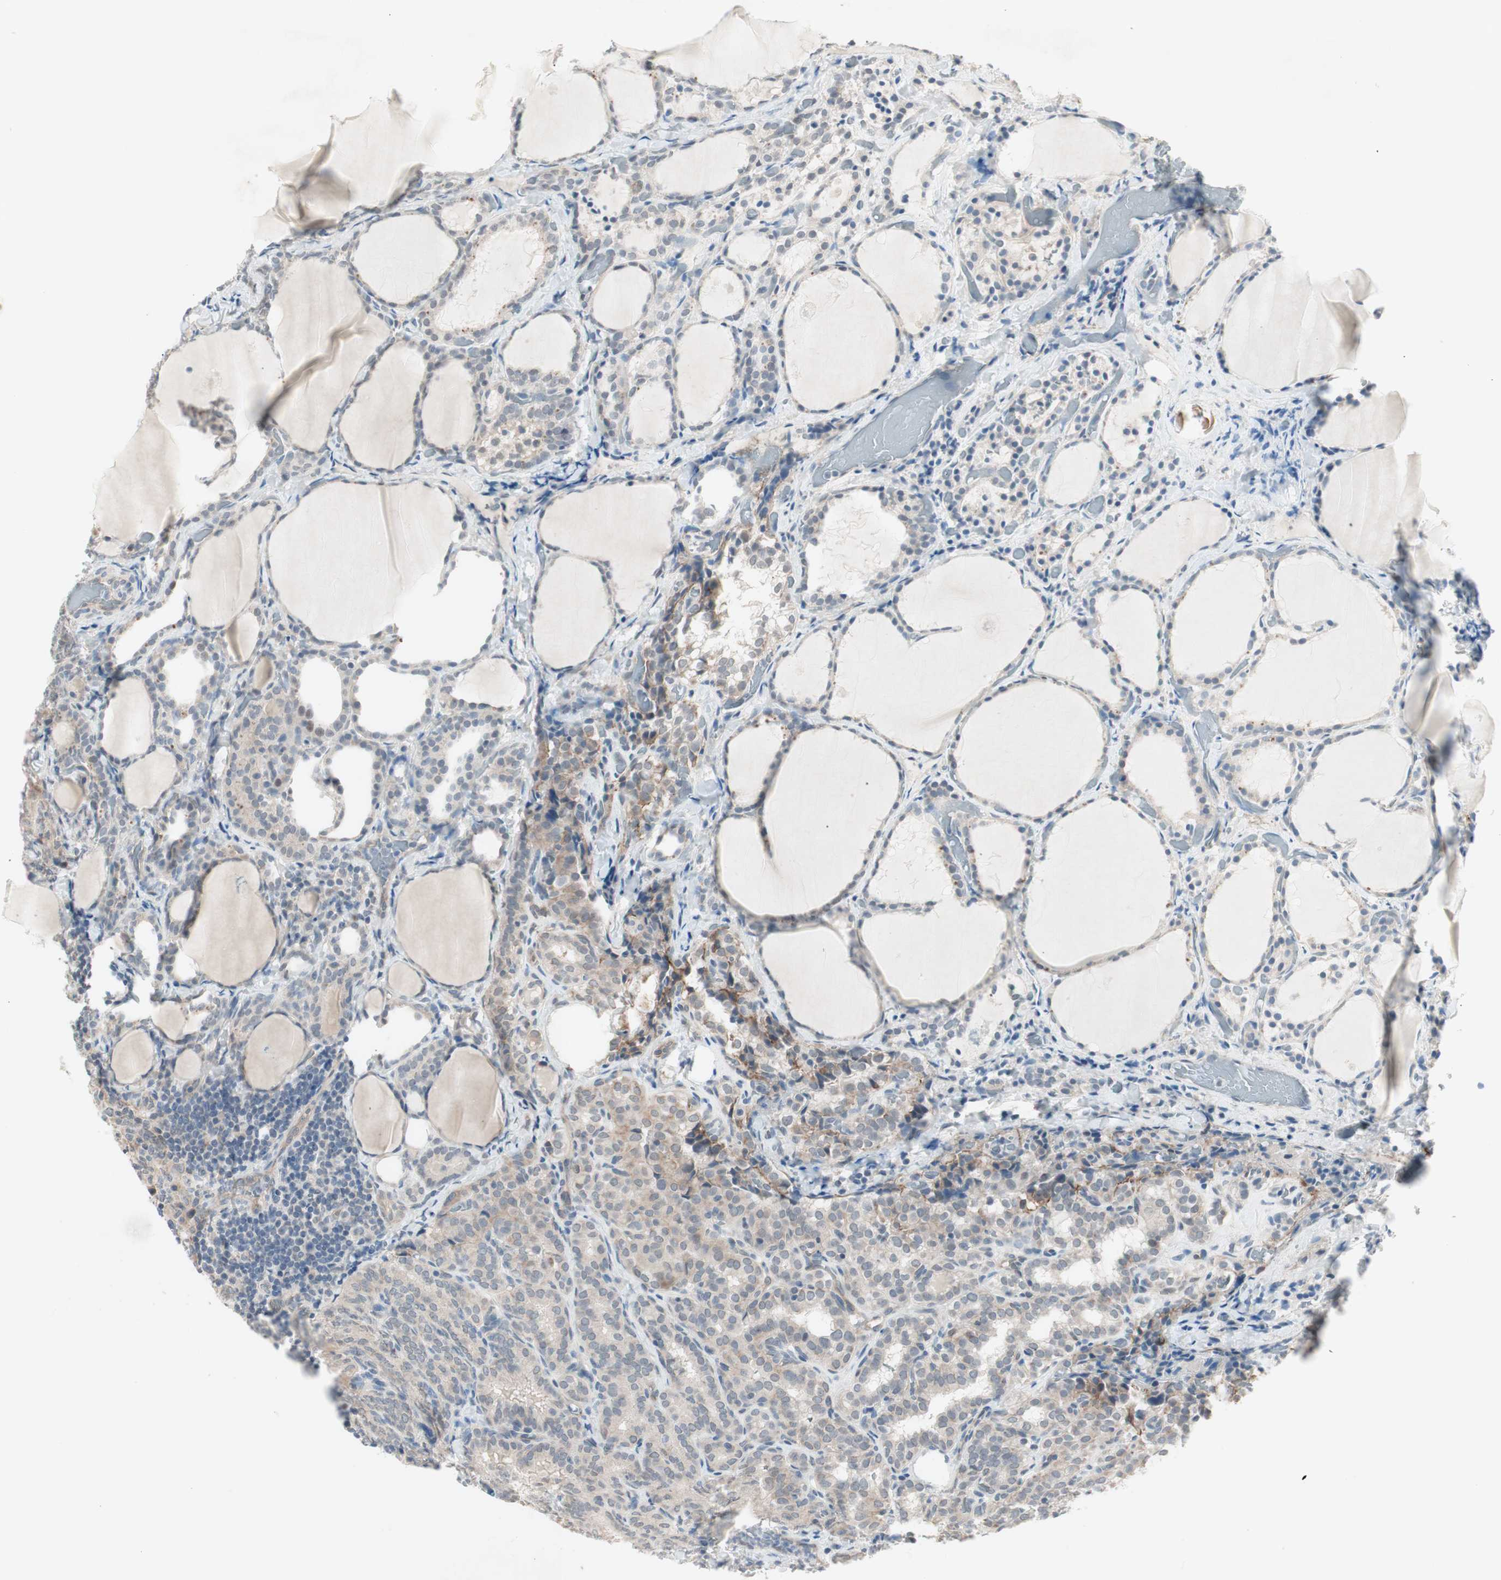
{"staining": {"intensity": "weak", "quantity": "25%-75%", "location": "cytoplasmic/membranous"}, "tissue": "thyroid cancer", "cell_type": "Tumor cells", "image_type": "cancer", "snomed": [{"axis": "morphology", "description": "Normal tissue, NOS"}, {"axis": "morphology", "description": "Papillary adenocarcinoma, NOS"}, {"axis": "topography", "description": "Thyroid gland"}], "caption": "Immunohistochemical staining of thyroid papillary adenocarcinoma exhibits weak cytoplasmic/membranous protein positivity in about 25%-75% of tumor cells.", "gene": "ITGB4", "patient": {"sex": "female", "age": 30}}